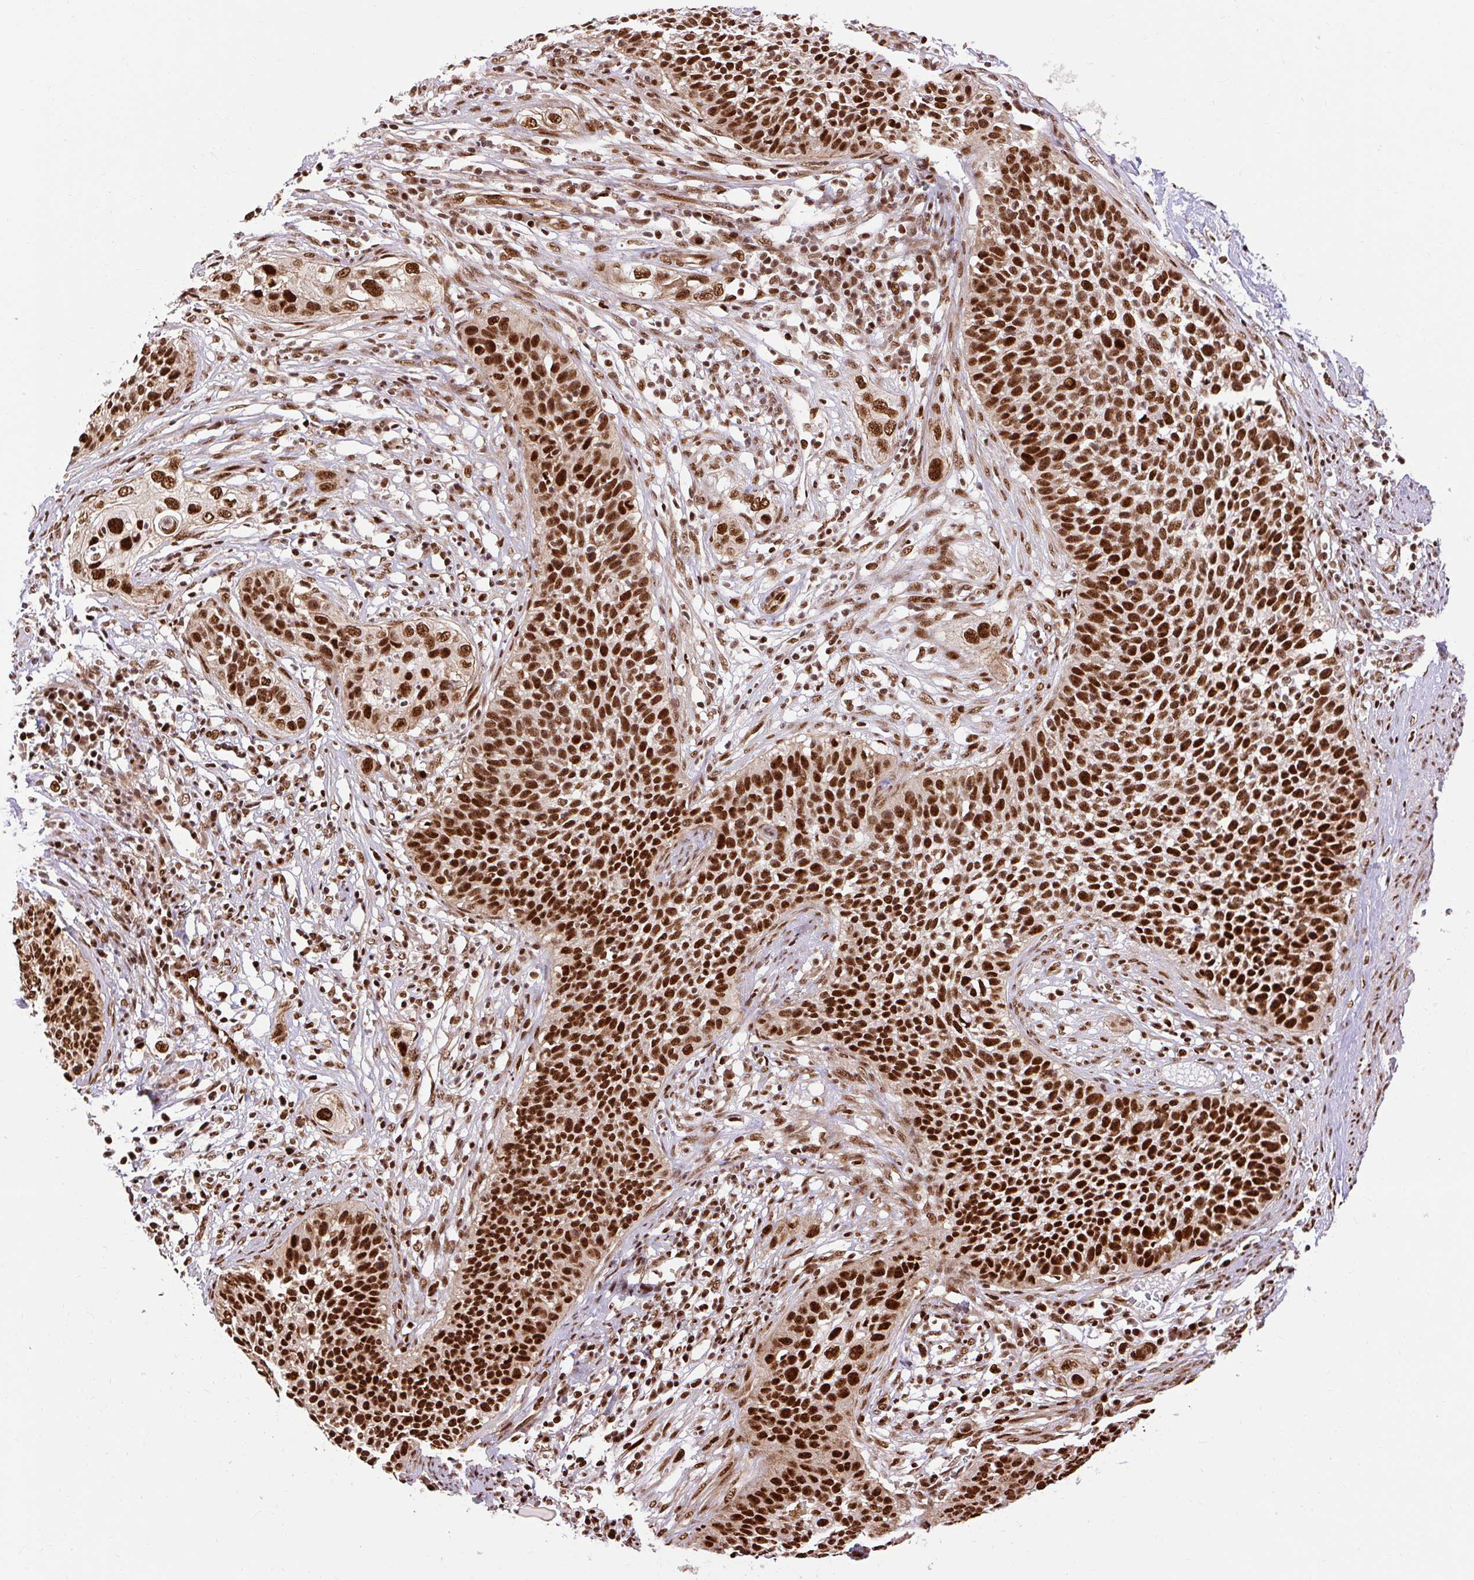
{"staining": {"intensity": "strong", "quantity": ">75%", "location": "nuclear"}, "tissue": "cervical cancer", "cell_type": "Tumor cells", "image_type": "cancer", "snomed": [{"axis": "morphology", "description": "Squamous cell carcinoma, NOS"}, {"axis": "topography", "description": "Cervix"}], "caption": "Immunohistochemistry (DAB) staining of human cervical cancer (squamous cell carcinoma) demonstrates strong nuclear protein staining in about >75% of tumor cells.", "gene": "MECOM", "patient": {"sex": "female", "age": 34}}